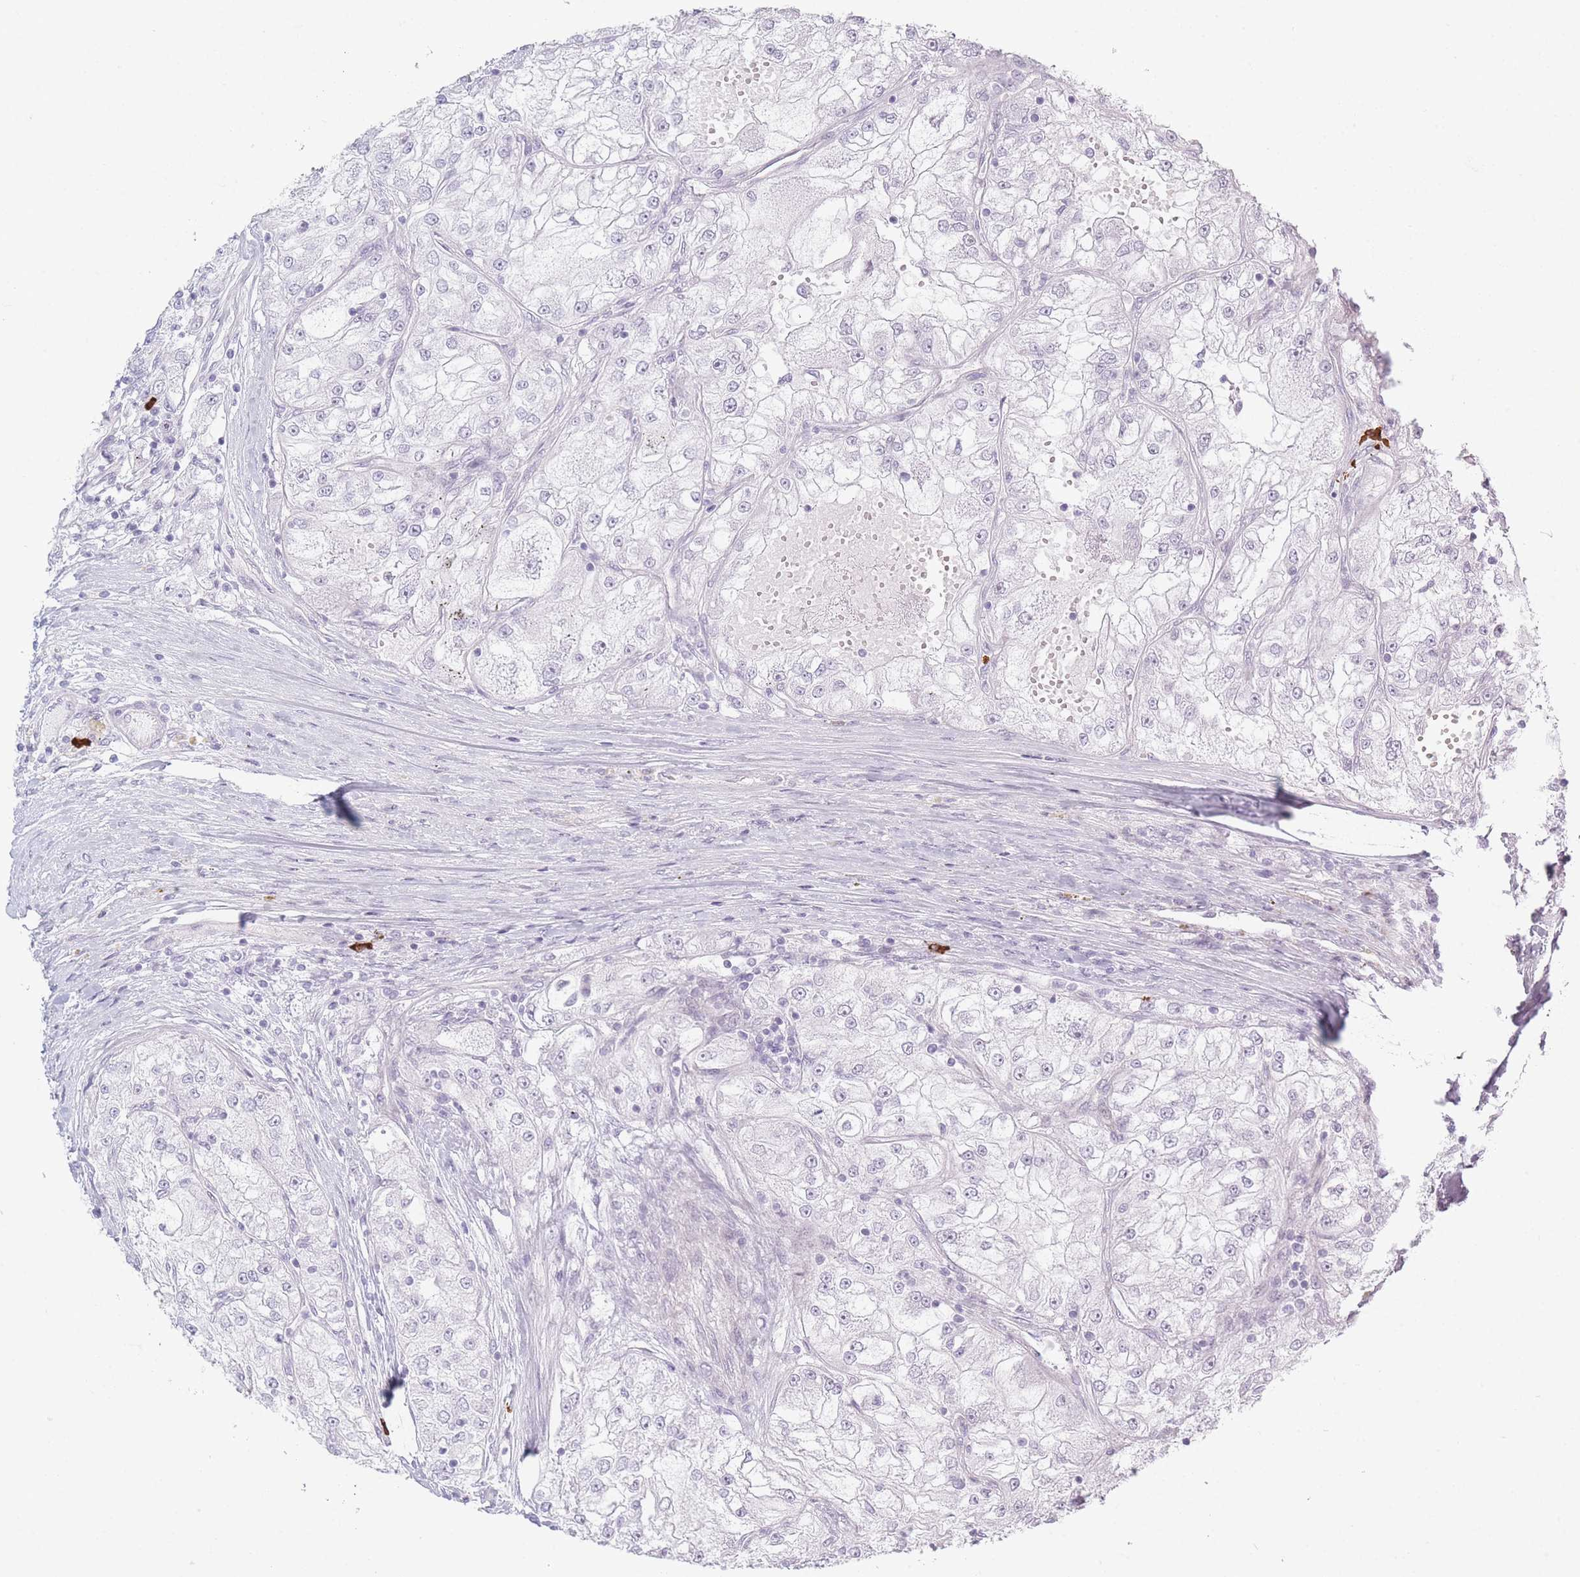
{"staining": {"intensity": "negative", "quantity": "none", "location": "none"}, "tissue": "renal cancer", "cell_type": "Tumor cells", "image_type": "cancer", "snomed": [{"axis": "morphology", "description": "Adenocarcinoma, NOS"}, {"axis": "topography", "description": "Kidney"}], "caption": "Tumor cells show no significant staining in renal cancer (adenocarcinoma). Nuclei are stained in blue.", "gene": "PLEKHG2", "patient": {"sex": "female", "age": 72}}